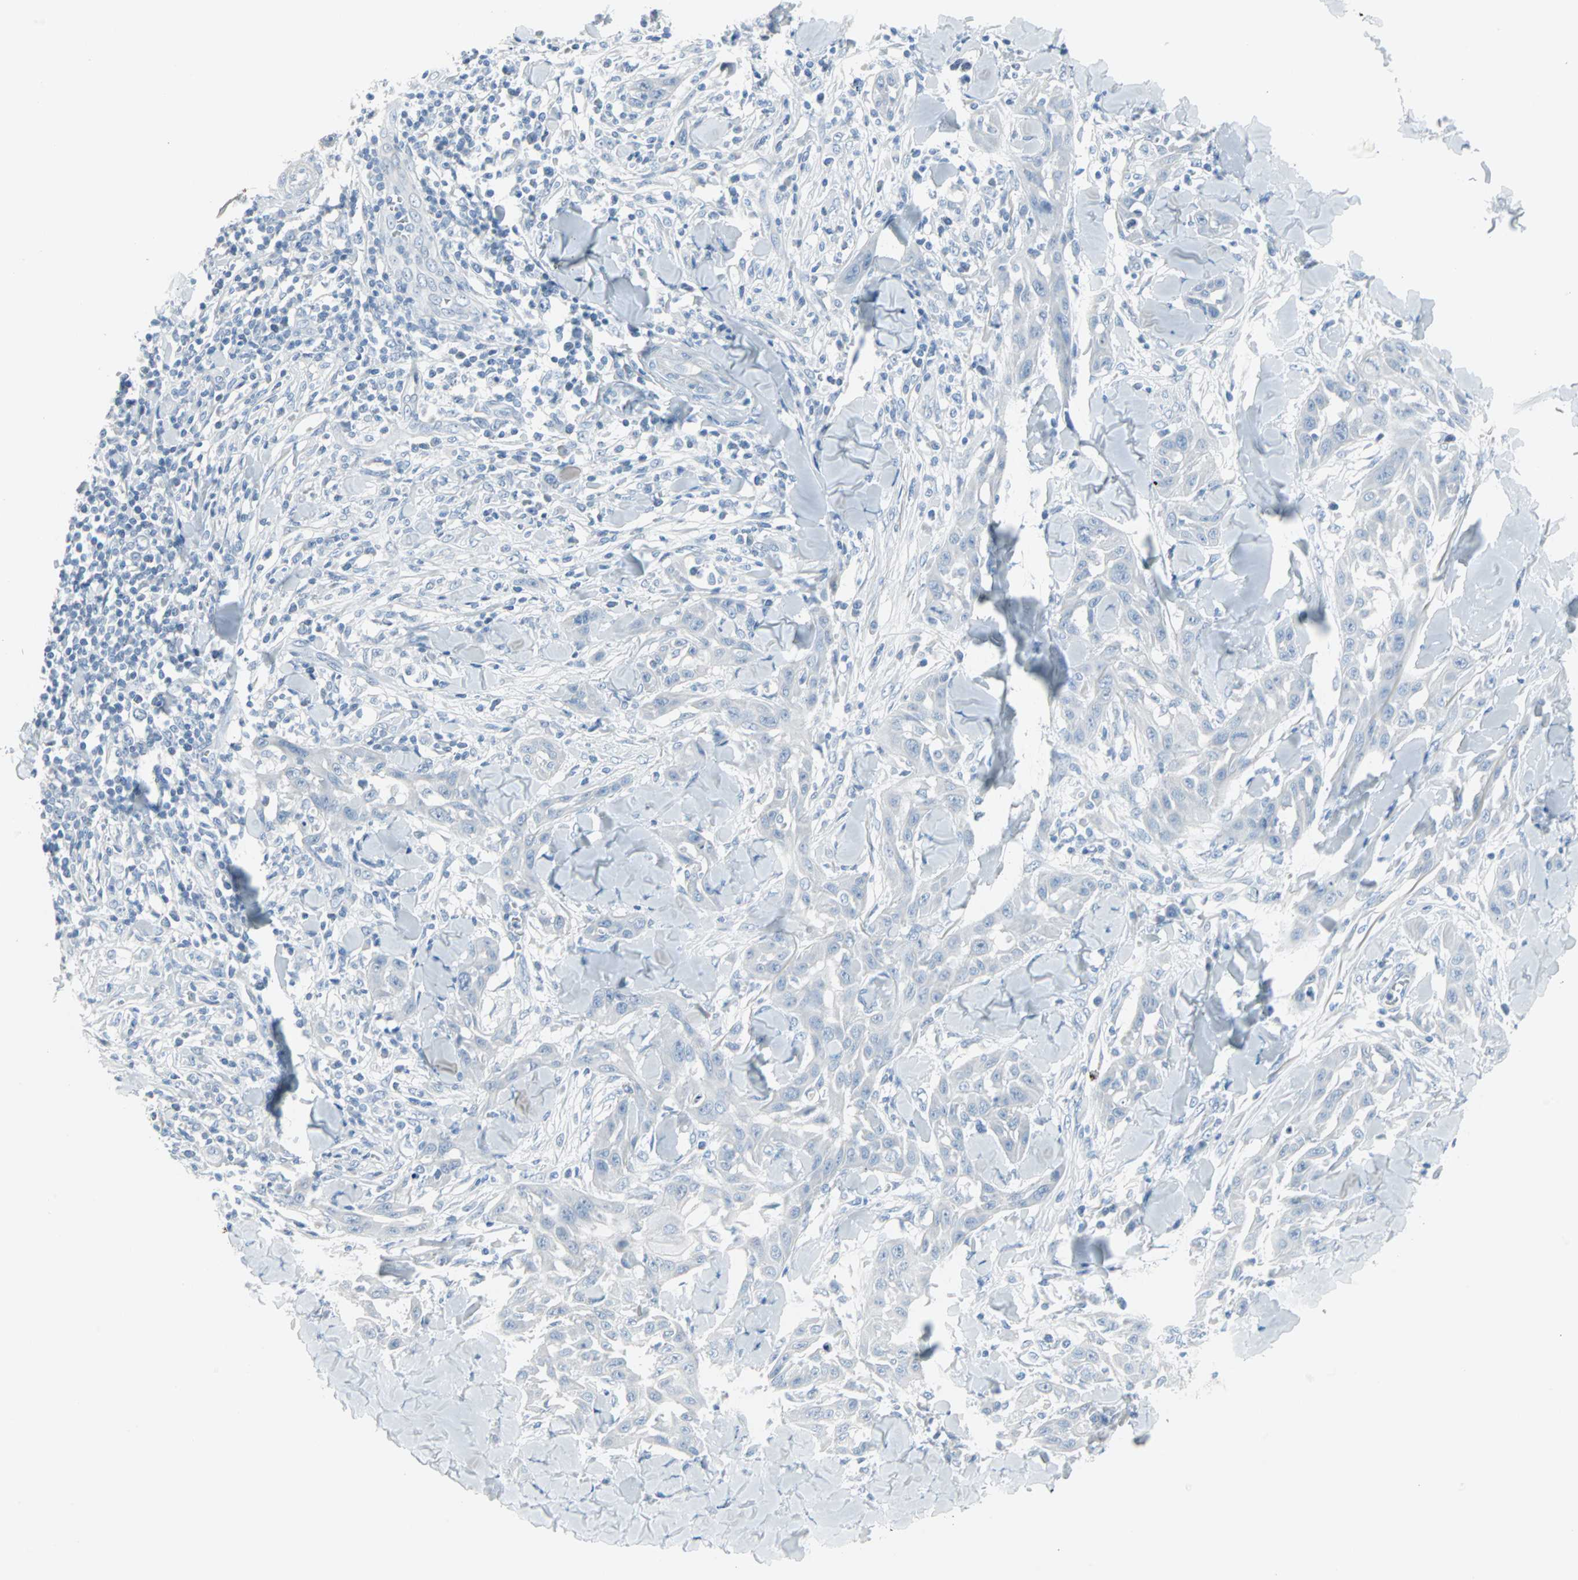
{"staining": {"intensity": "negative", "quantity": "none", "location": "none"}, "tissue": "skin cancer", "cell_type": "Tumor cells", "image_type": "cancer", "snomed": [{"axis": "morphology", "description": "Squamous cell carcinoma, NOS"}, {"axis": "topography", "description": "Skin"}], "caption": "Skin squamous cell carcinoma was stained to show a protein in brown. There is no significant positivity in tumor cells.", "gene": "STX1A", "patient": {"sex": "male", "age": 24}}